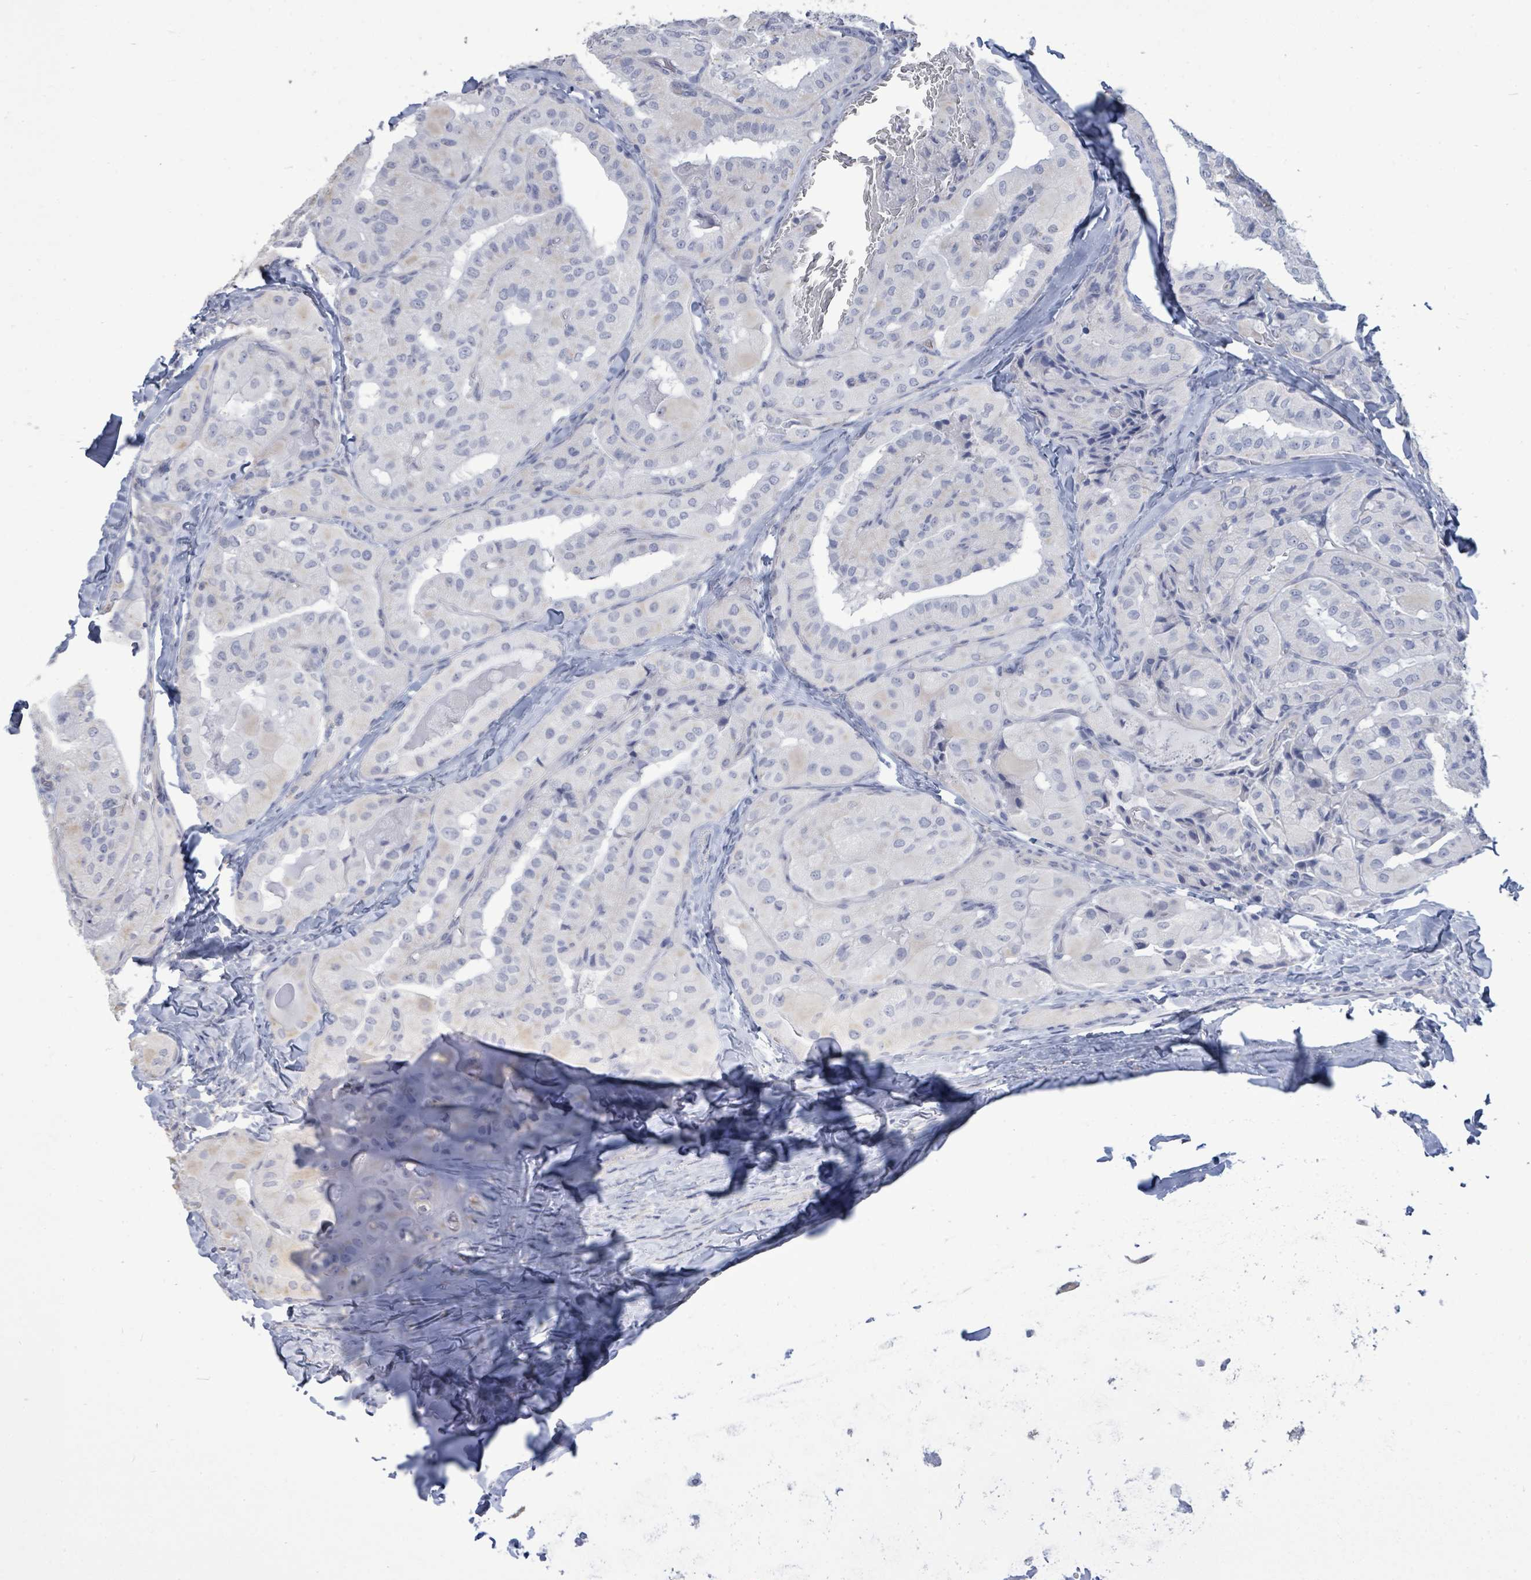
{"staining": {"intensity": "negative", "quantity": "none", "location": "none"}, "tissue": "thyroid cancer", "cell_type": "Tumor cells", "image_type": "cancer", "snomed": [{"axis": "morphology", "description": "Normal tissue, NOS"}, {"axis": "morphology", "description": "Papillary adenocarcinoma, NOS"}, {"axis": "topography", "description": "Thyroid gland"}], "caption": "Tumor cells are negative for brown protein staining in thyroid papillary adenocarcinoma.", "gene": "CT45A5", "patient": {"sex": "female", "age": 59}}